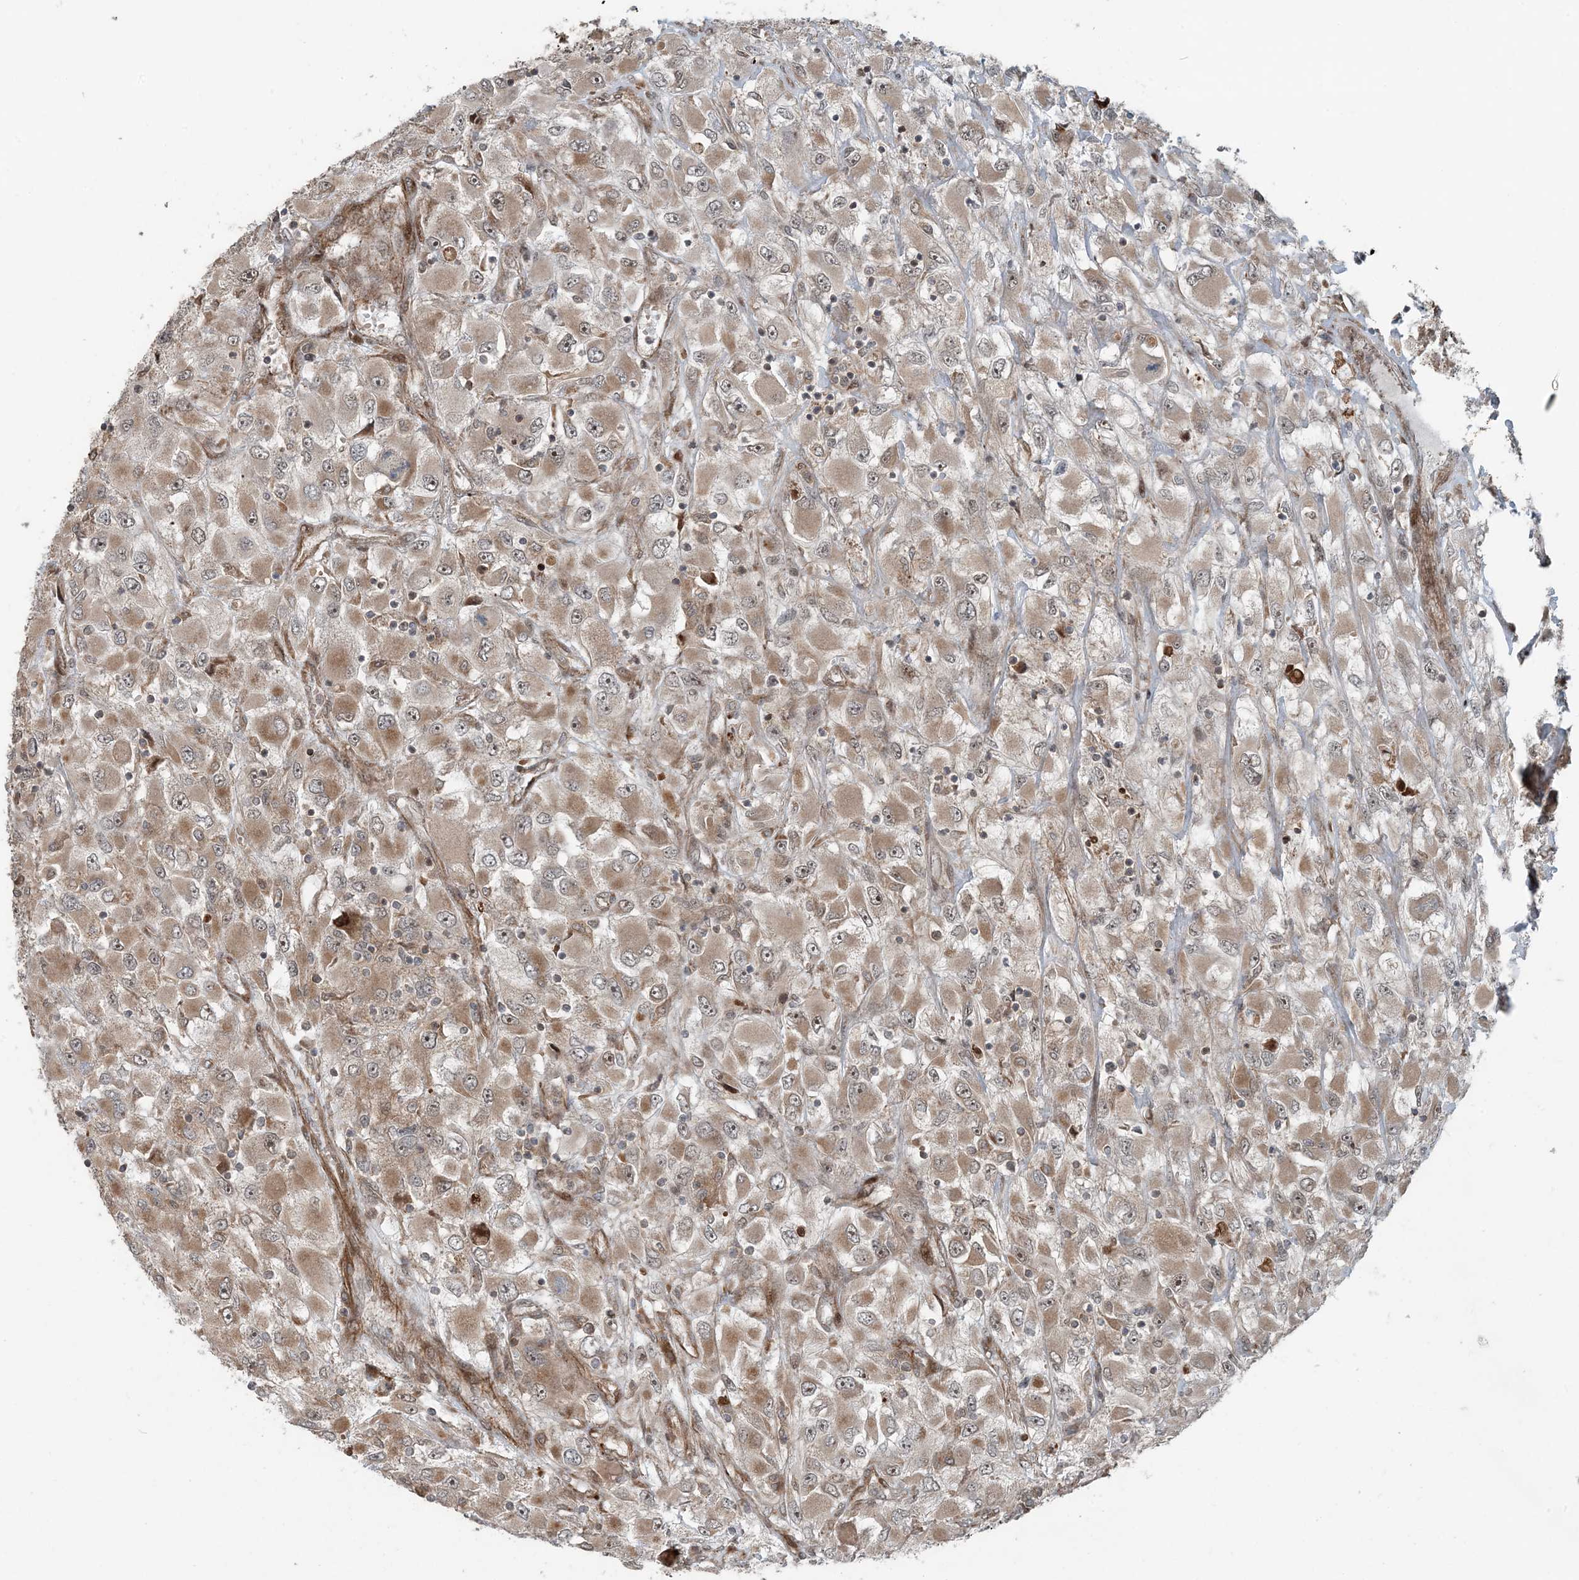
{"staining": {"intensity": "weak", "quantity": ">75%", "location": "cytoplasmic/membranous"}, "tissue": "renal cancer", "cell_type": "Tumor cells", "image_type": "cancer", "snomed": [{"axis": "morphology", "description": "Adenocarcinoma, NOS"}, {"axis": "topography", "description": "Kidney"}], "caption": "Human adenocarcinoma (renal) stained with a brown dye displays weak cytoplasmic/membranous positive expression in approximately >75% of tumor cells.", "gene": "EDEM2", "patient": {"sex": "female", "age": 52}}